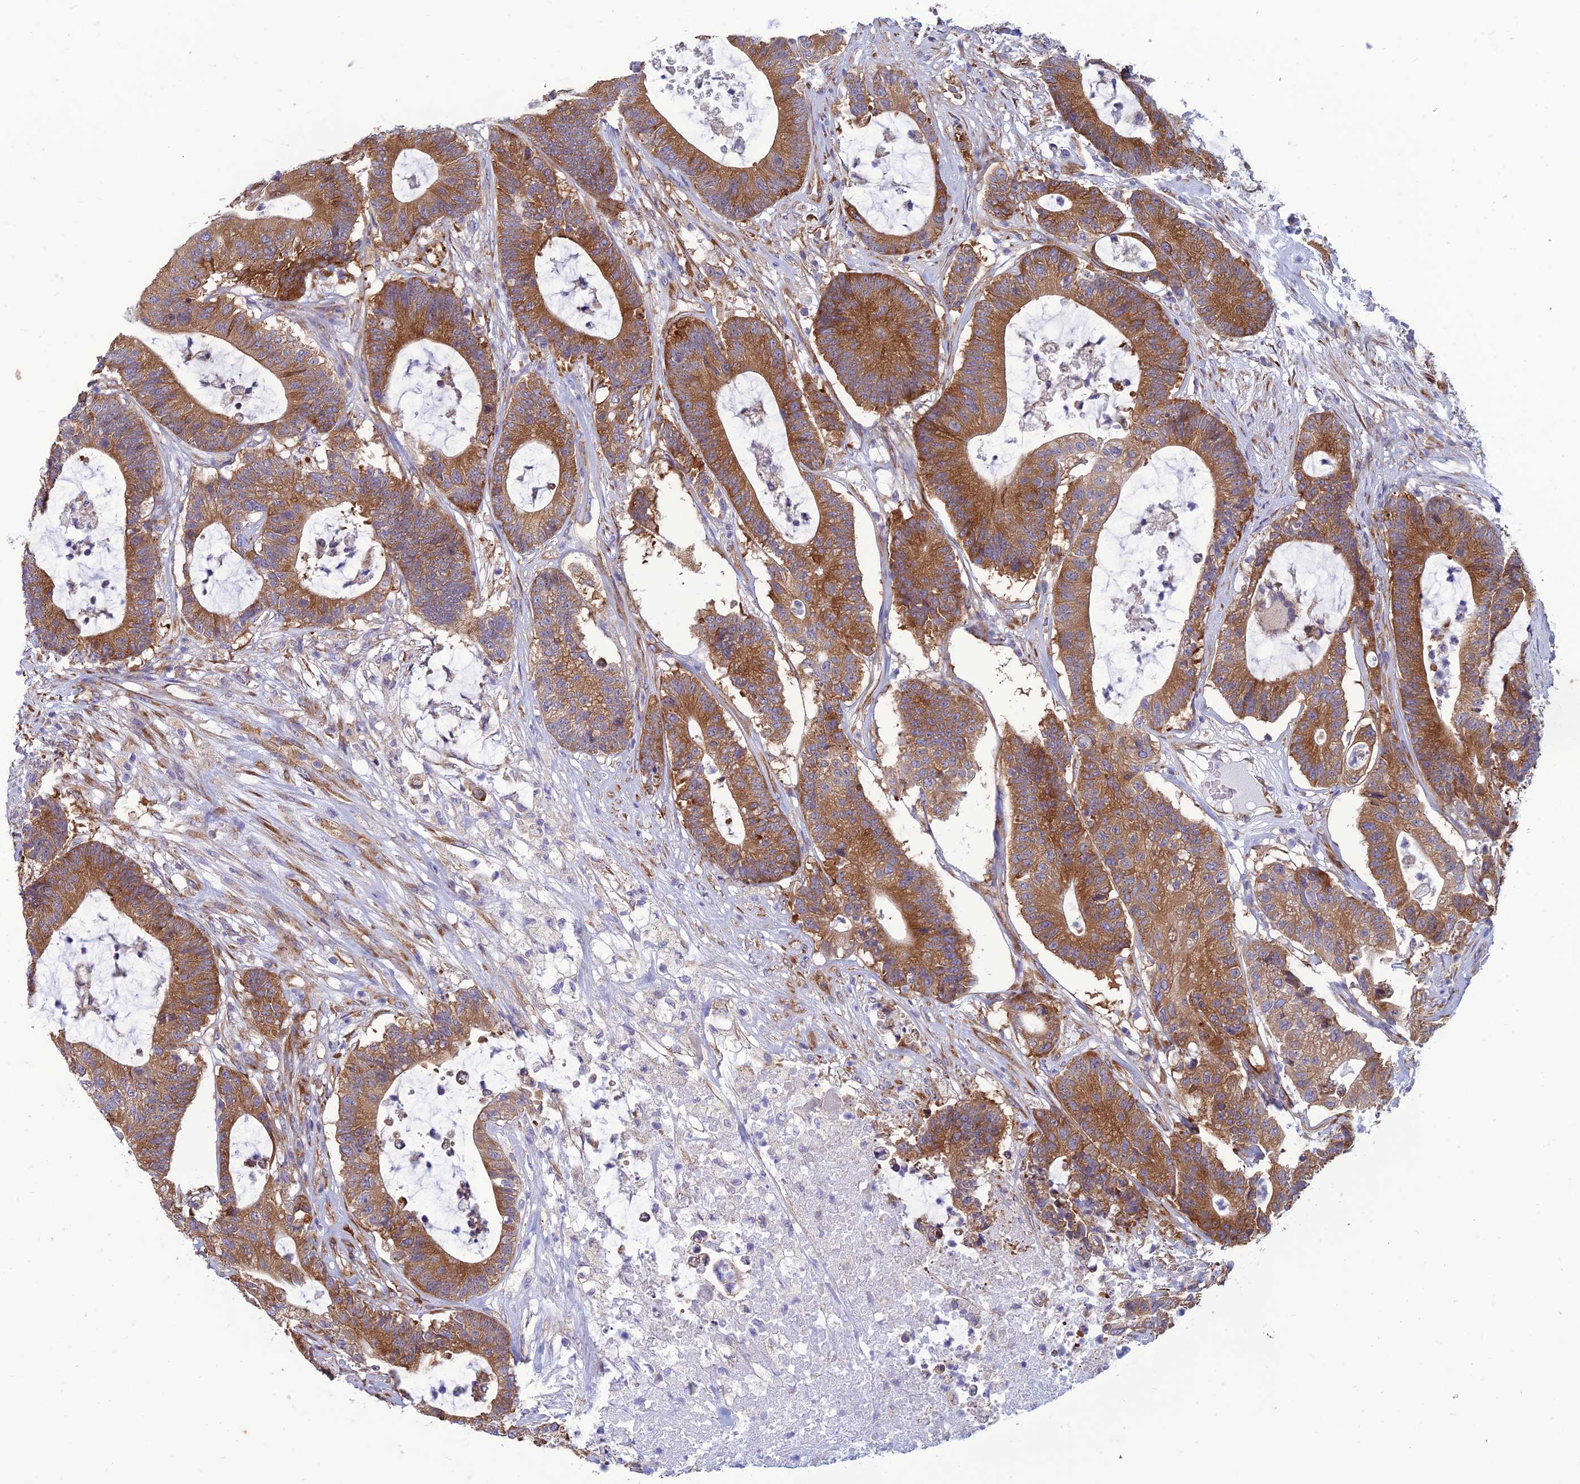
{"staining": {"intensity": "moderate", "quantity": ">75%", "location": "cytoplasmic/membranous"}, "tissue": "colorectal cancer", "cell_type": "Tumor cells", "image_type": "cancer", "snomed": [{"axis": "morphology", "description": "Adenocarcinoma, NOS"}, {"axis": "topography", "description": "Colon"}], "caption": "Colorectal cancer tissue shows moderate cytoplasmic/membranous positivity in about >75% of tumor cells, visualized by immunohistochemistry.", "gene": "RPL17-C18orf32", "patient": {"sex": "female", "age": 84}}